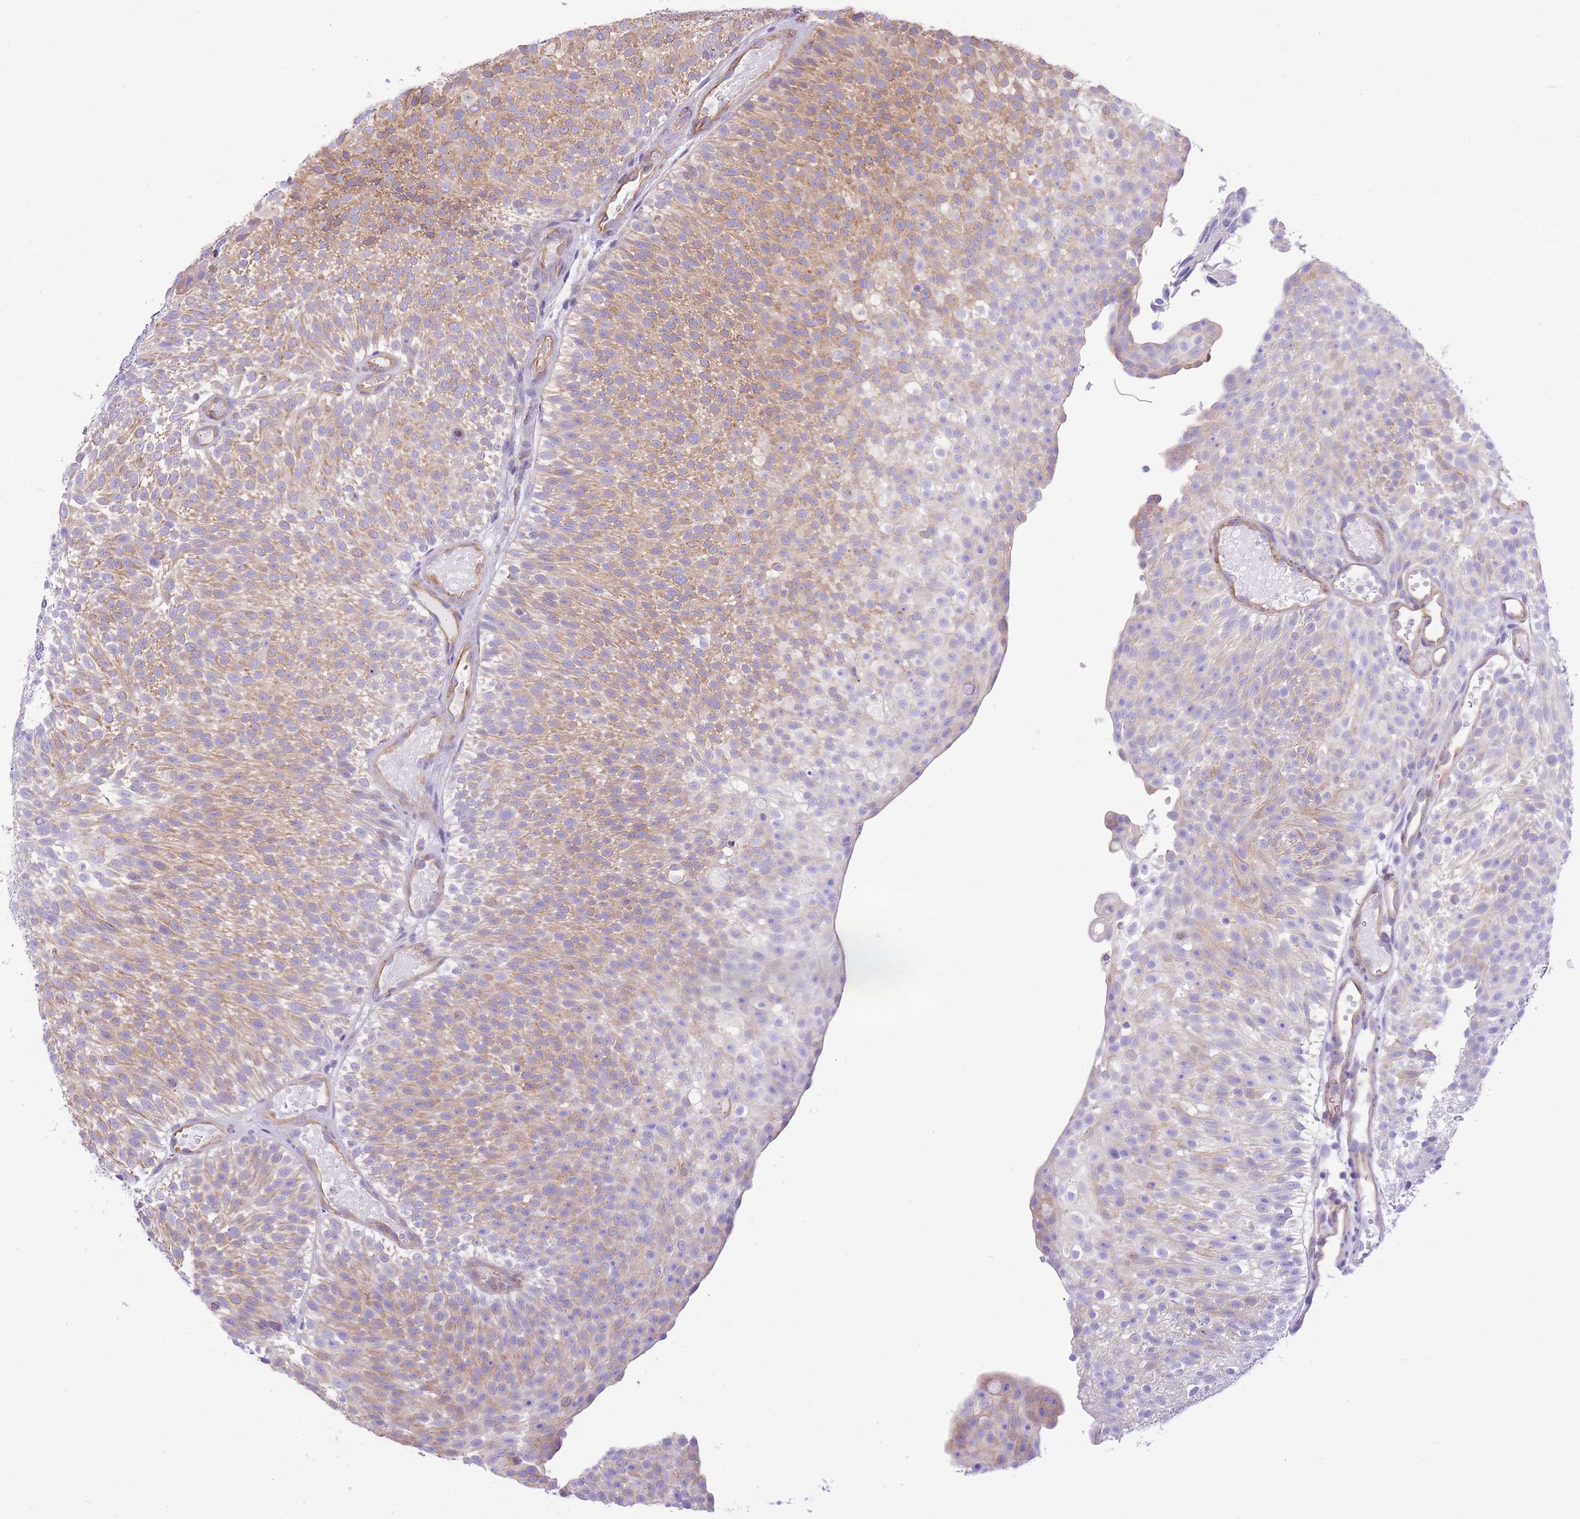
{"staining": {"intensity": "moderate", "quantity": ">75%", "location": "cytoplasmic/membranous"}, "tissue": "urothelial cancer", "cell_type": "Tumor cells", "image_type": "cancer", "snomed": [{"axis": "morphology", "description": "Urothelial carcinoma, Low grade"}, {"axis": "topography", "description": "Urinary bladder"}], "caption": "Immunohistochemistry (IHC) of human urothelial carcinoma (low-grade) displays medium levels of moderate cytoplasmic/membranous expression in approximately >75% of tumor cells.", "gene": "RHOU", "patient": {"sex": "male", "age": 78}}